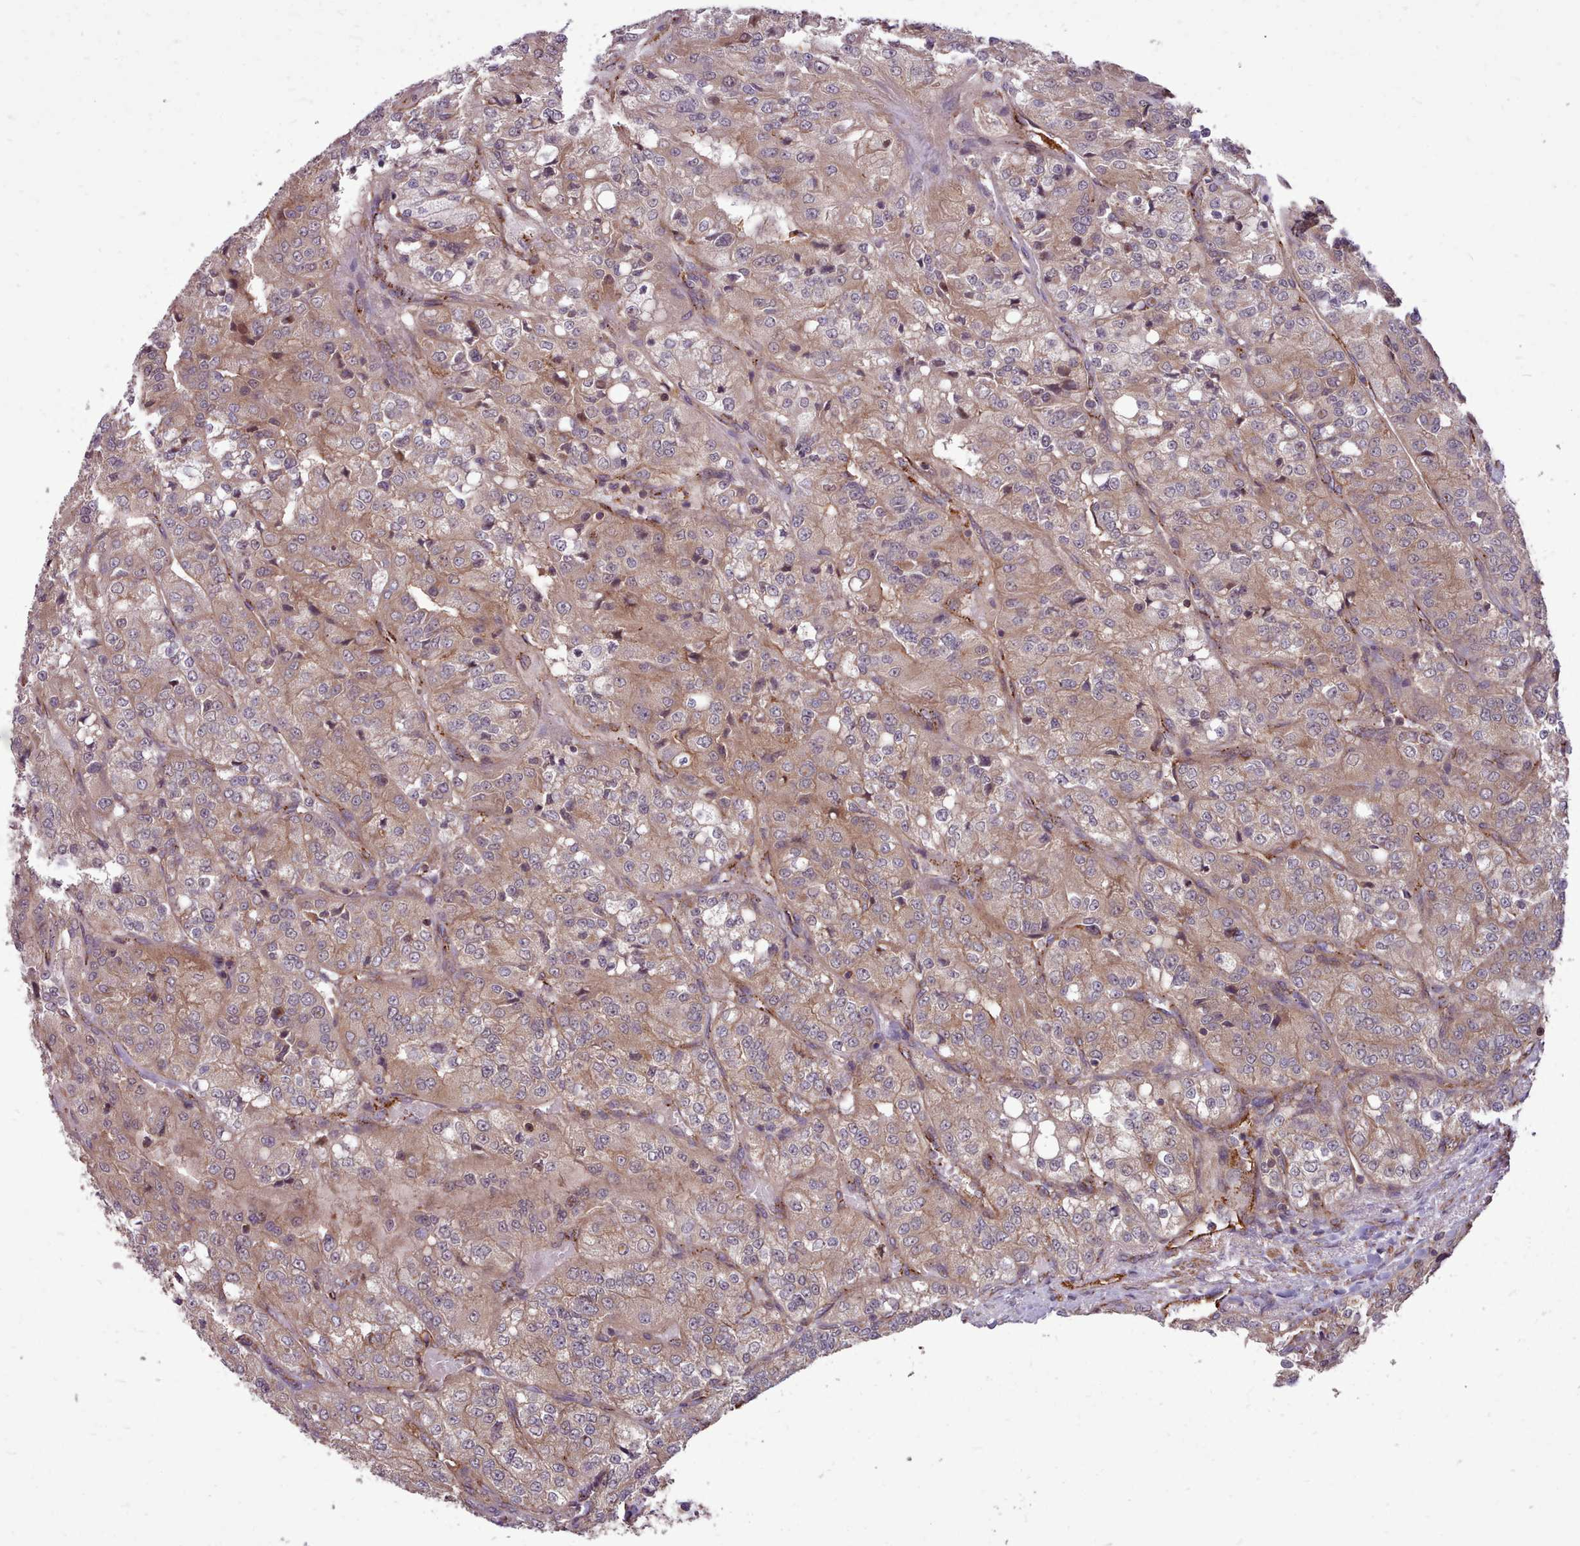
{"staining": {"intensity": "moderate", "quantity": ">75%", "location": "cytoplasmic/membranous"}, "tissue": "renal cancer", "cell_type": "Tumor cells", "image_type": "cancer", "snomed": [{"axis": "morphology", "description": "Adenocarcinoma, NOS"}, {"axis": "topography", "description": "Kidney"}], "caption": "This image reveals renal cancer (adenocarcinoma) stained with IHC to label a protein in brown. The cytoplasmic/membranous of tumor cells show moderate positivity for the protein. Nuclei are counter-stained blue.", "gene": "STUB1", "patient": {"sex": "female", "age": 63}}